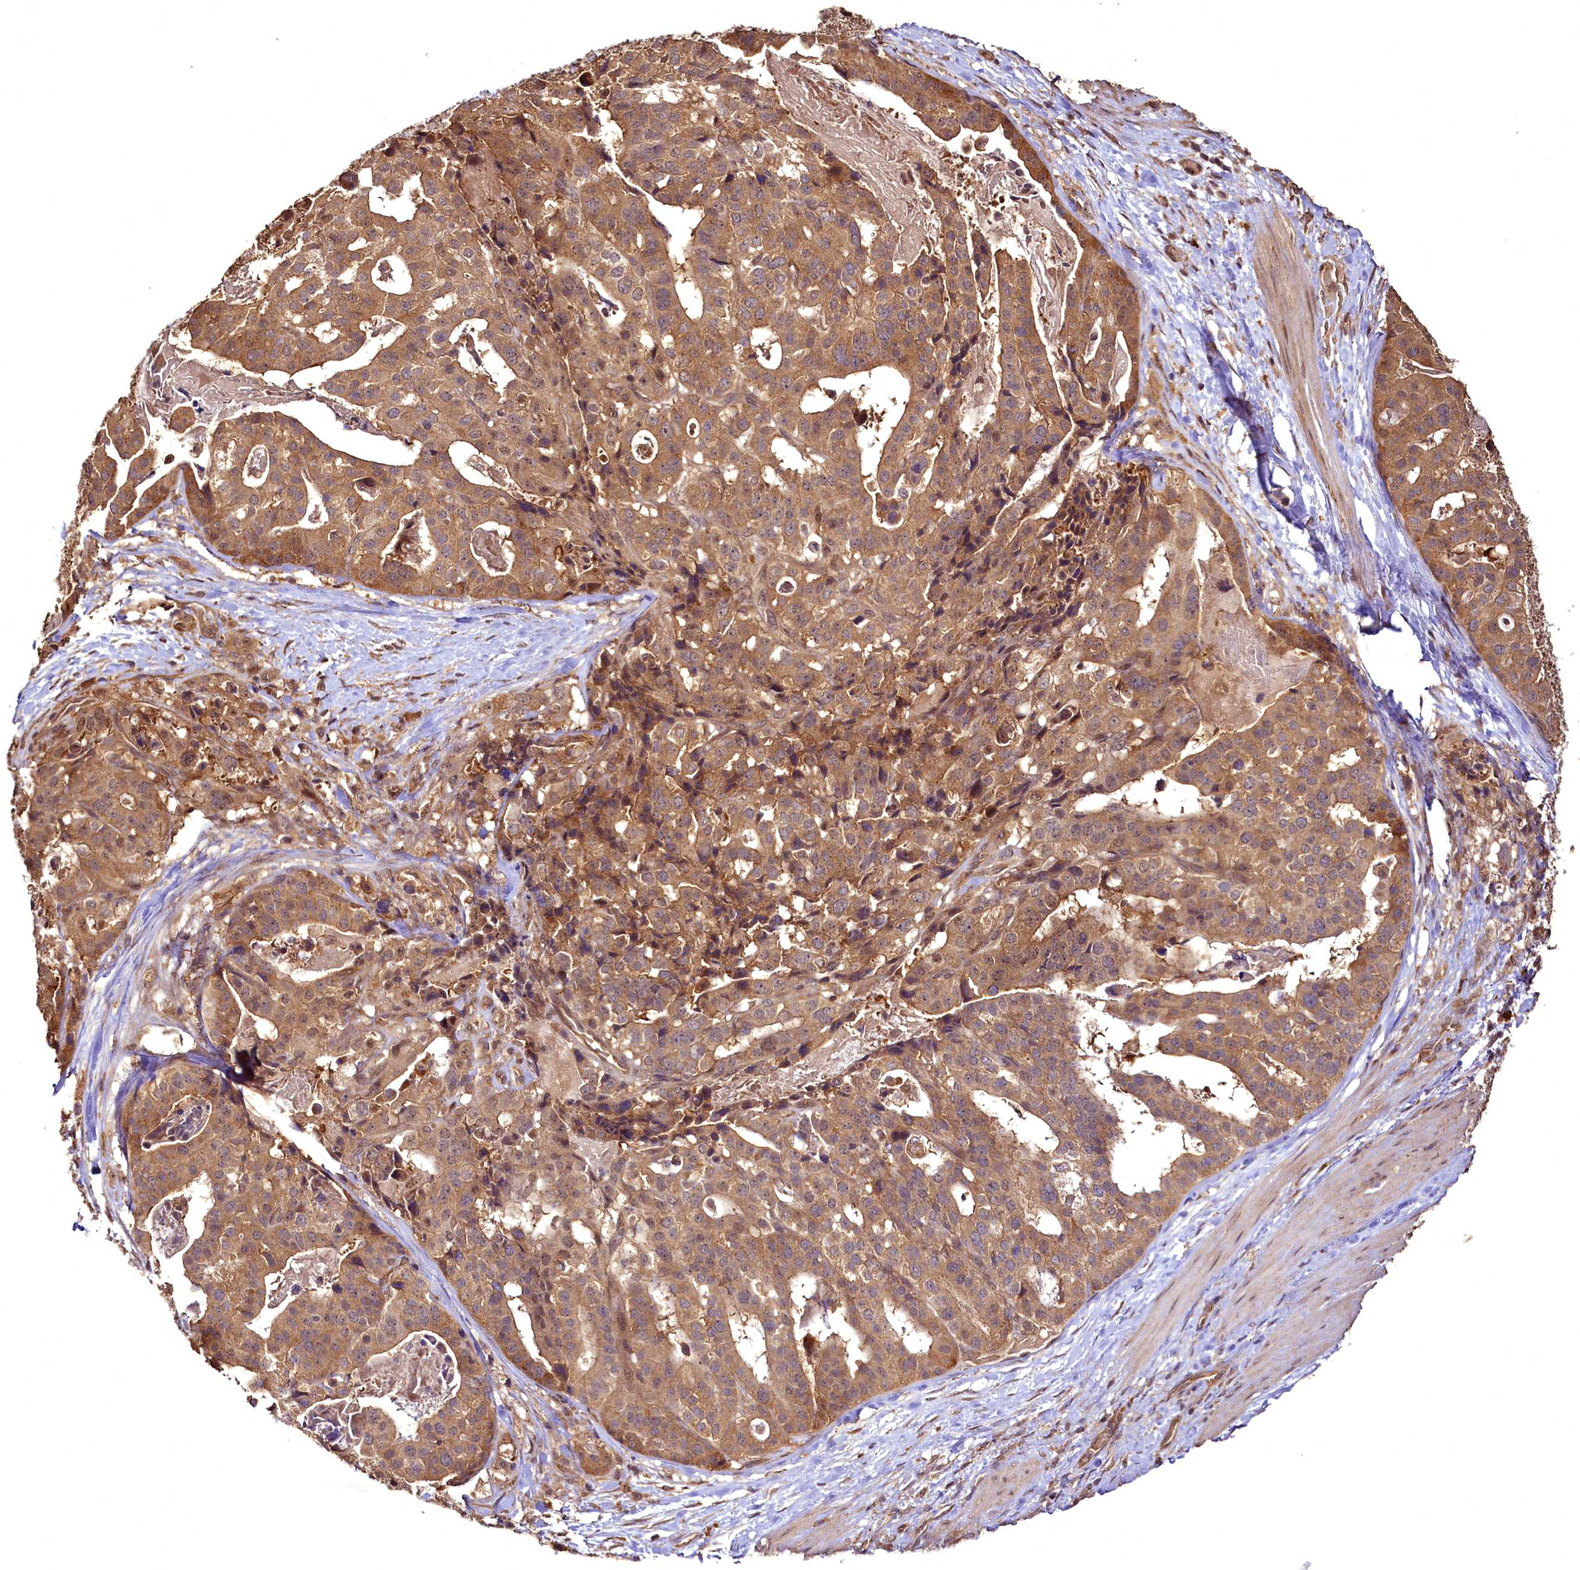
{"staining": {"intensity": "moderate", "quantity": ">75%", "location": "cytoplasmic/membranous"}, "tissue": "stomach cancer", "cell_type": "Tumor cells", "image_type": "cancer", "snomed": [{"axis": "morphology", "description": "Adenocarcinoma, NOS"}, {"axis": "topography", "description": "Stomach"}], "caption": "An immunohistochemistry (IHC) micrograph of tumor tissue is shown. Protein staining in brown labels moderate cytoplasmic/membranous positivity in stomach cancer (adenocarcinoma) within tumor cells.", "gene": "VPS51", "patient": {"sex": "male", "age": 48}}